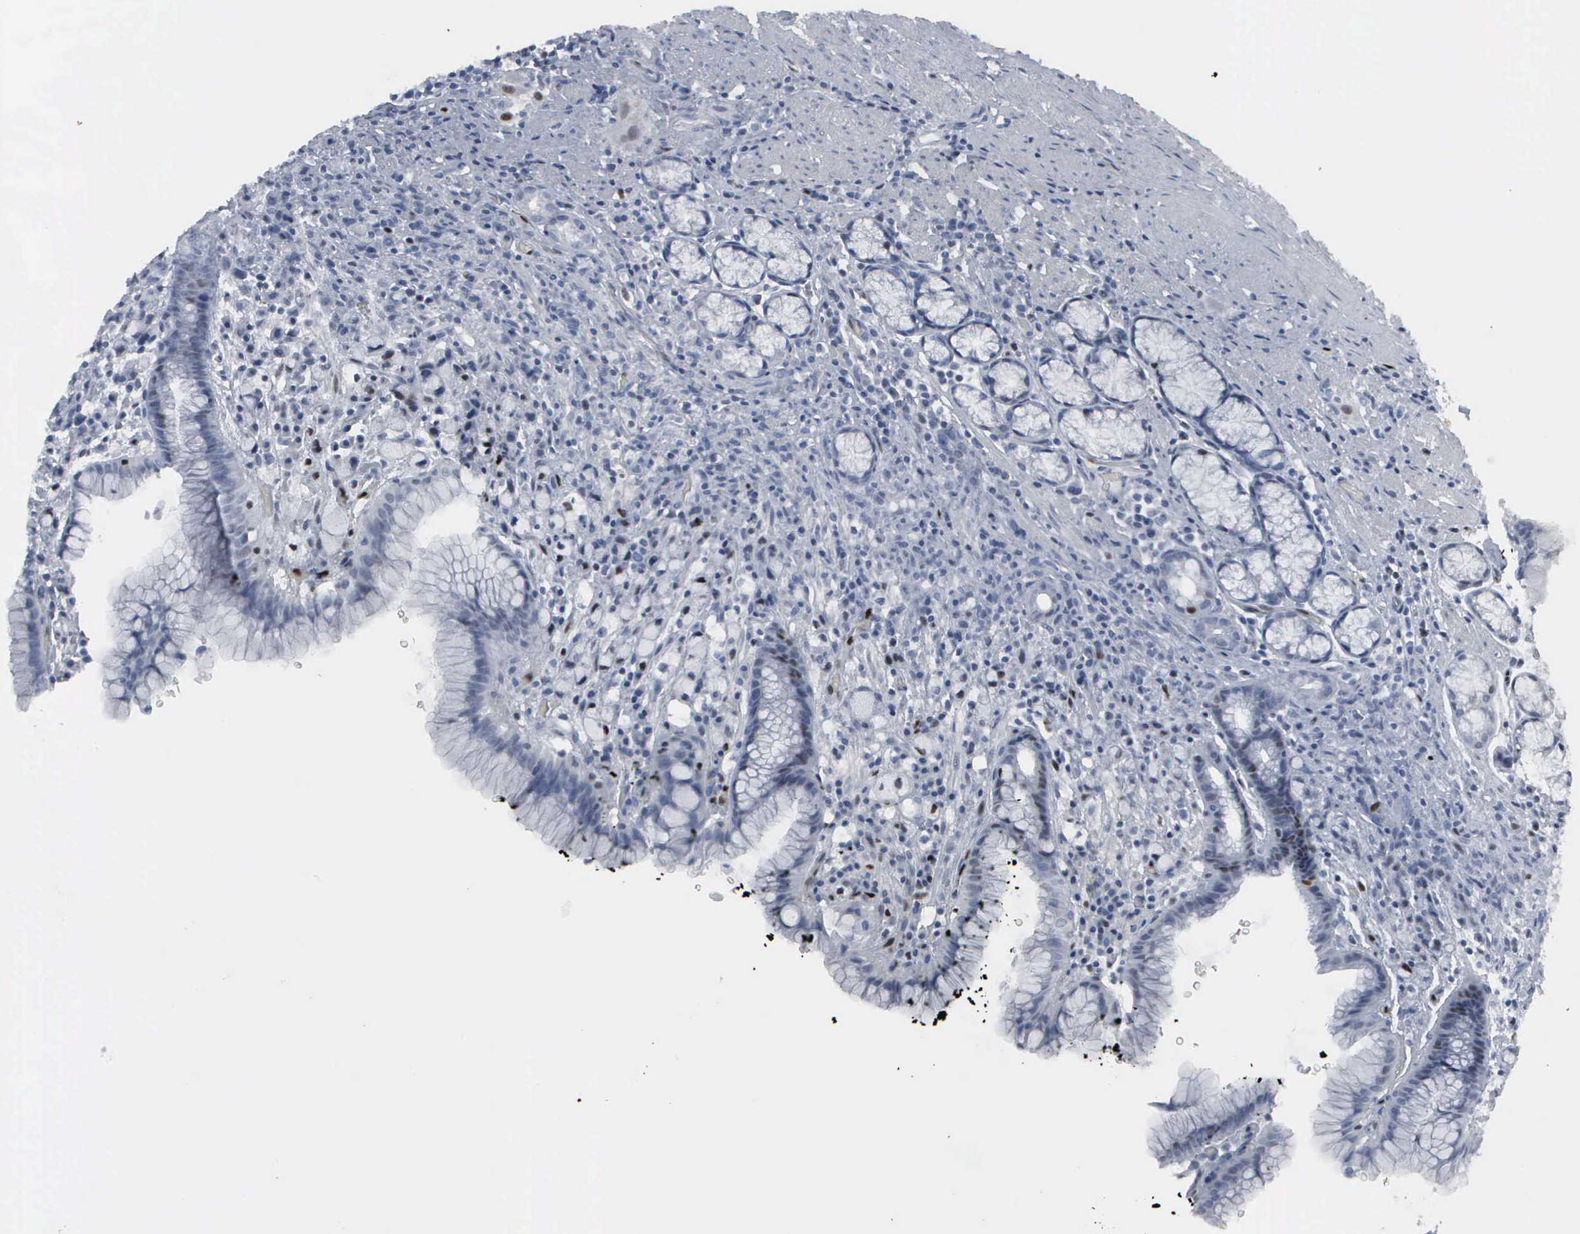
{"staining": {"intensity": "moderate", "quantity": "<25%", "location": "nuclear"}, "tissue": "stomach", "cell_type": "Glandular cells", "image_type": "normal", "snomed": [{"axis": "morphology", "description": "Normal tissue, NOS"}, {"axis": "topography", "description": "Stomach, lower"}], "caption": "Protein expression analysis of unremarkable human stomach reveals moderate nuclear positivity in approximately <25% of glandular cells.", "gene": "CCND3", "patient": {"sex": "male", "age": 56}}